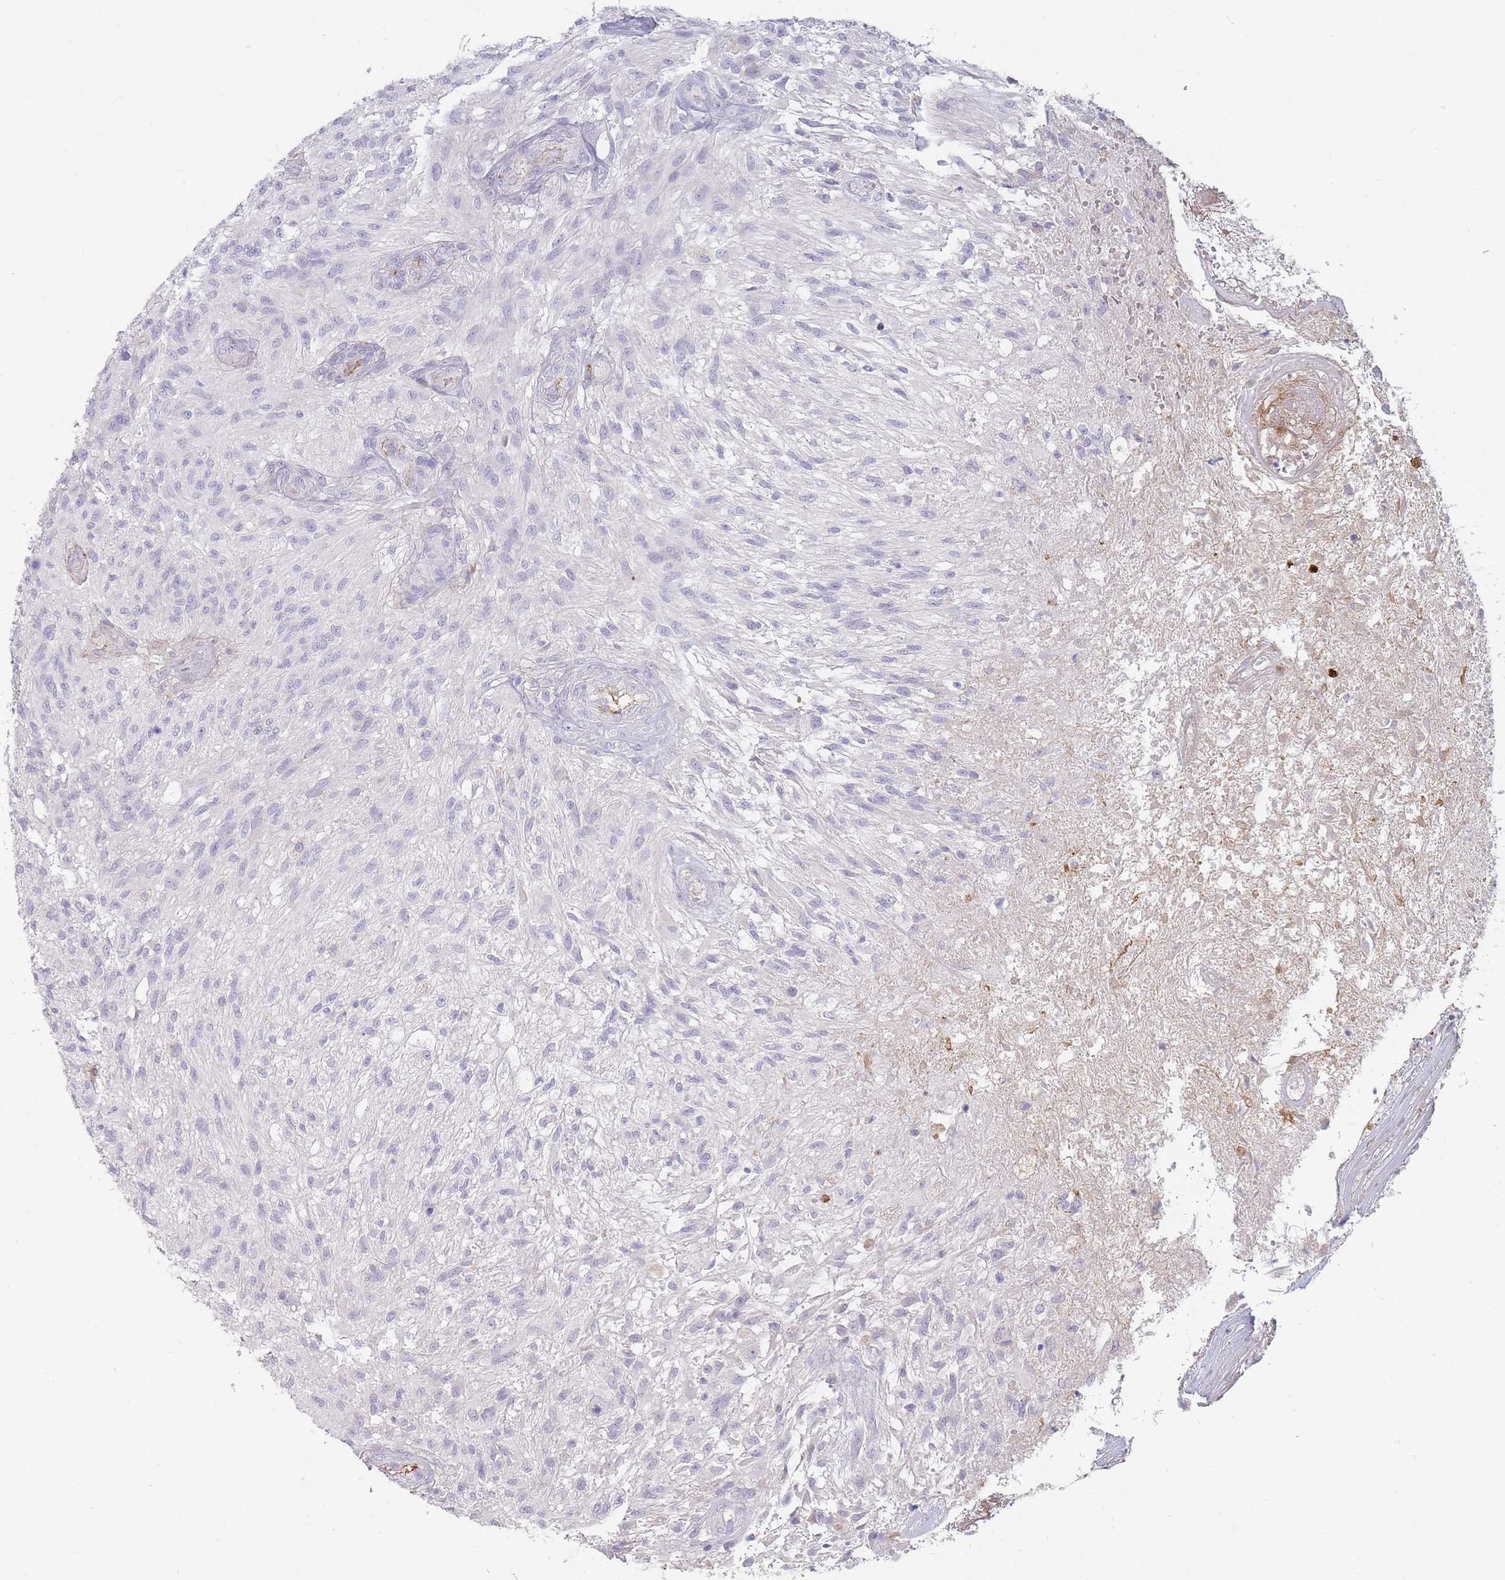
{"staining": {"intensity": "negative", "quantity": "none", "location": "none"}, "tissue": "glioma", "cell_type": "Tumor cells", "image_type": "cancer", "snomed": [{"axis": "morphology", "description": "Glioma, malignant, High grade"}, {"axis": "topography", "description": "Brain"}], "caption": "Tumor cells show no significant positivity in high-grade glioma (malignant). (Stains: DAB immunohistochemistry (IHC) with hematoxylin counter stain, Microscopy: brightfield microscopy at high magnification).", "gene": "PRG4", "patient": {"sex": "male", "age": 56}}